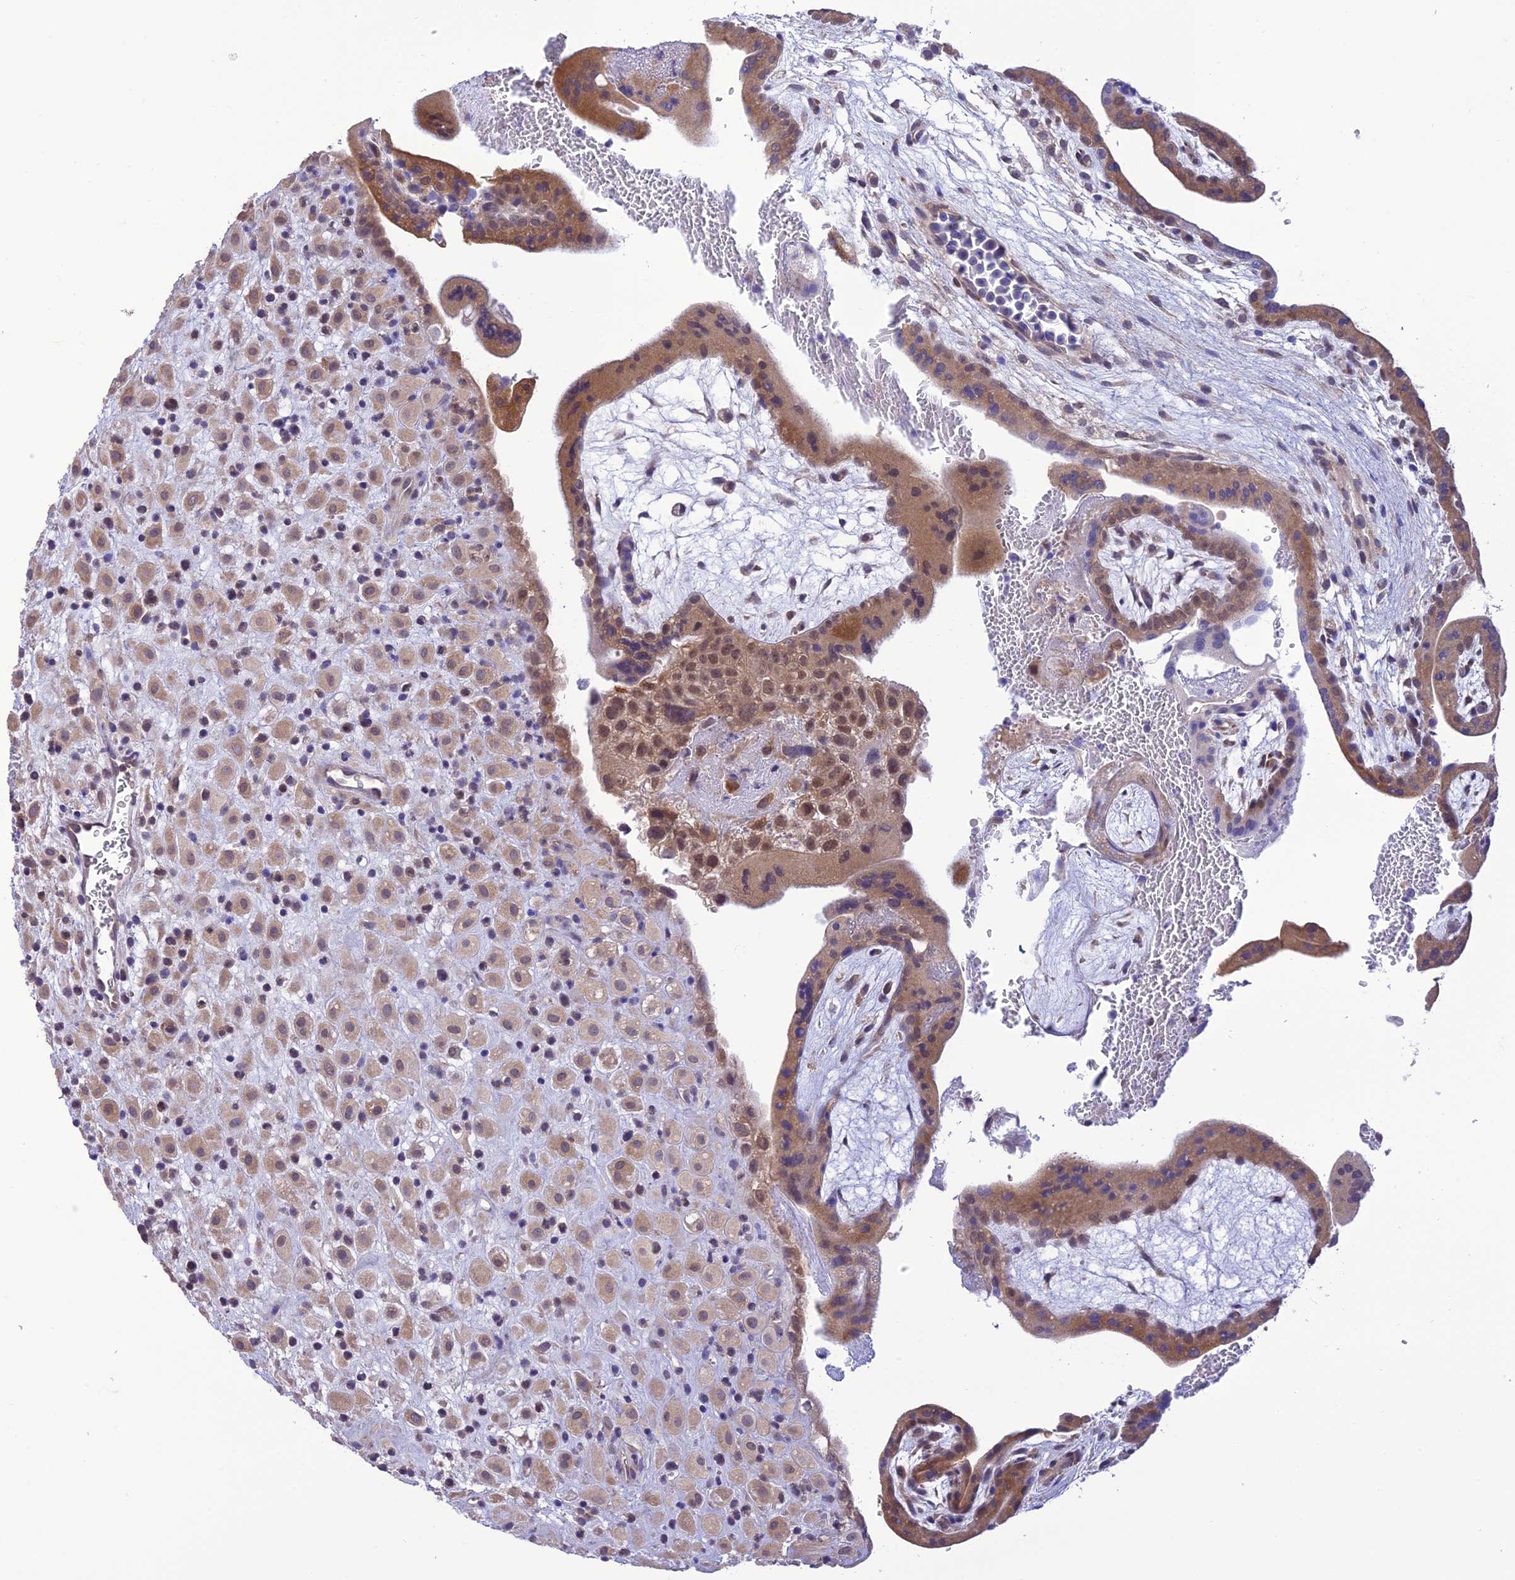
{"staining": {"intensity": "moderate", "quantity": ">75%", "location": "cytoplasmic/membranous"}, "tissue": "placenta", "cell_type": "Decidual cells", "image_type": "normal", "snomed": [{"axis": "morphology", "description": "Normal tissue, NOS"}, {"axis": "topography", "description": "Placenta"}], "caption": "An IHC histopathology image of unremarkable tissue is shown. Protein staining in brown labels moderate cytoplasmic/membranous positivity in placenta within decidual cells.", "gene": "RNF126", "patient": {"sex": "female", "age": 35}}